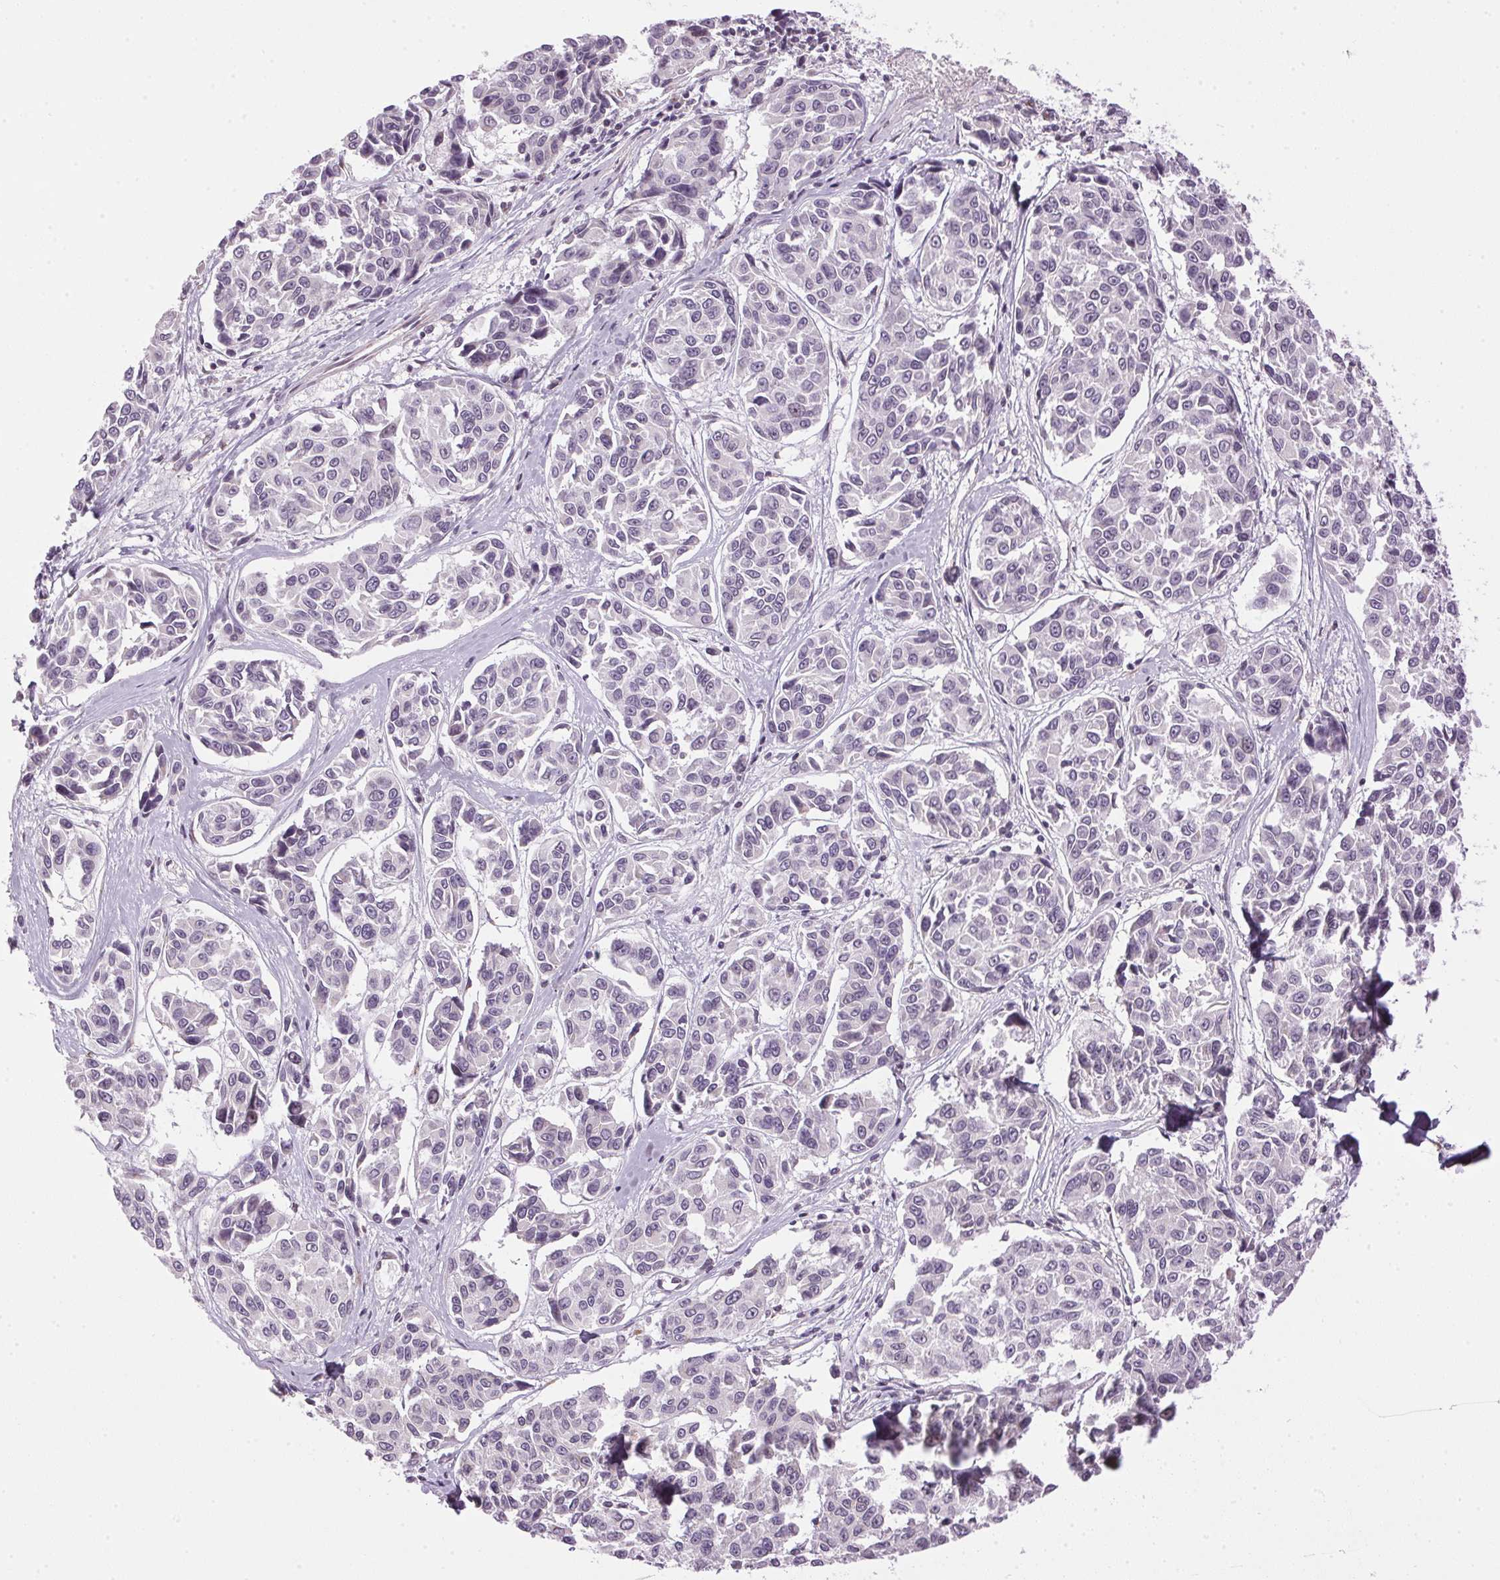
{"staining": {"intensity": "negative", "quantity": "none", "location": "none"}, "tissue": "melanoma", "cell_type": "Tumor cells", "image_type": "cancer", "snomed": [{"axis": "morphology", "description": "Malignant melanoma, NOS"}, {"axis": "topography", "description": "Skin"}], "caption": "Tumor cells are negative for brown protein staining in malignant melanoma.", "gene": "GOLPH3", "patient": {"sex": "female", "age": 66}}